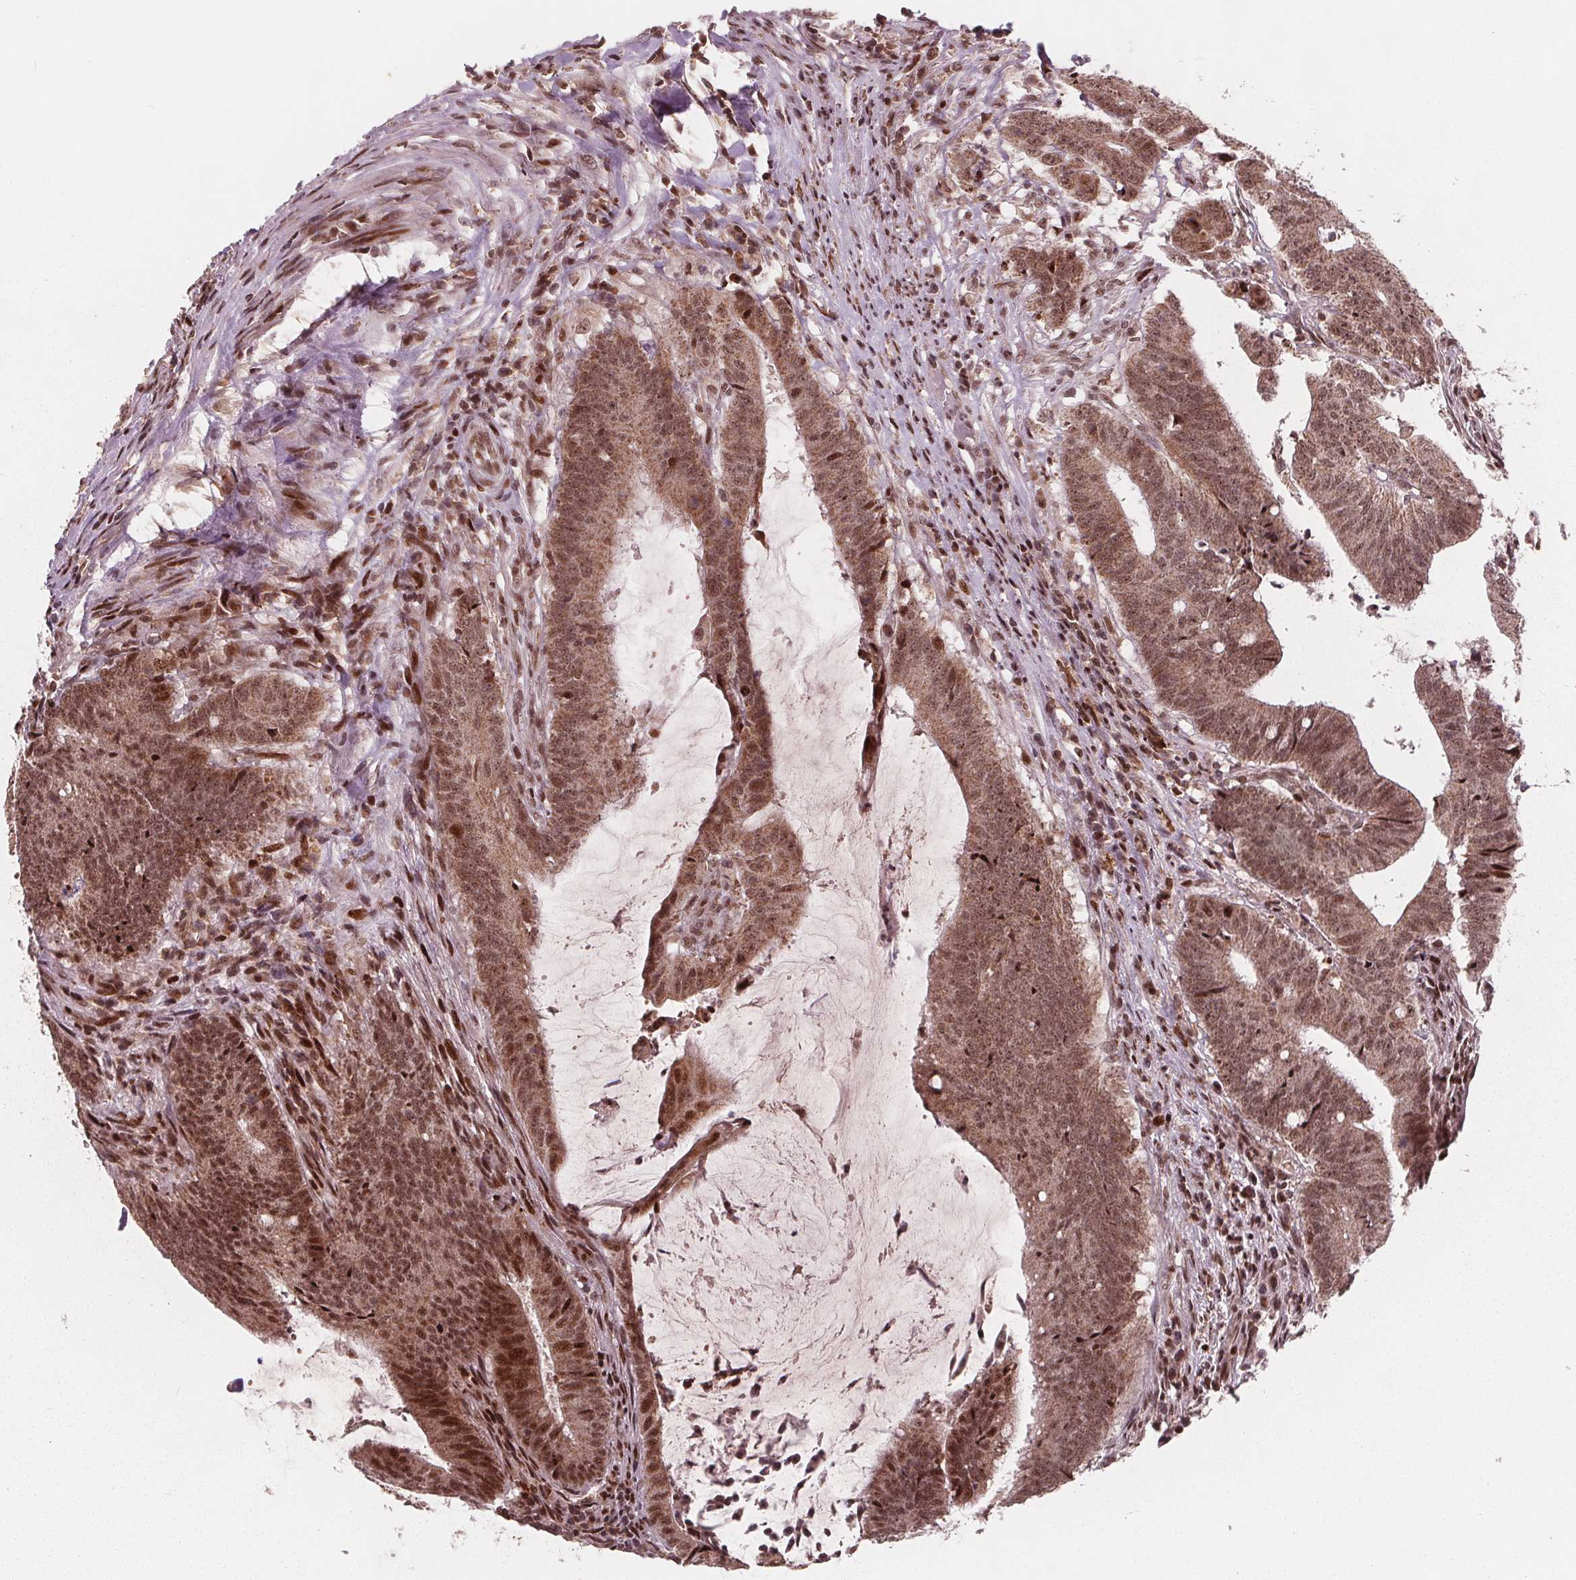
{"staining": {"intensity": "moderate", "quantity": ">75%", "location": "cytoplasmic/membranous,nuclear"}, "tissue": "colorectal cancer", "cell_type": "Tumor cells", "image_type": "cancer", "snomed": [{"axis": "morphology", "description": "Adenocarcinoma, NOS"}, {"axis": "topography", "description": "Colon"}], "caption": "Colorectal cancer stained with a protein marker shows moderate staining in tumor cells.", "gene": "SNRNP35", "patient": {"sex": "female", "age": 43}}